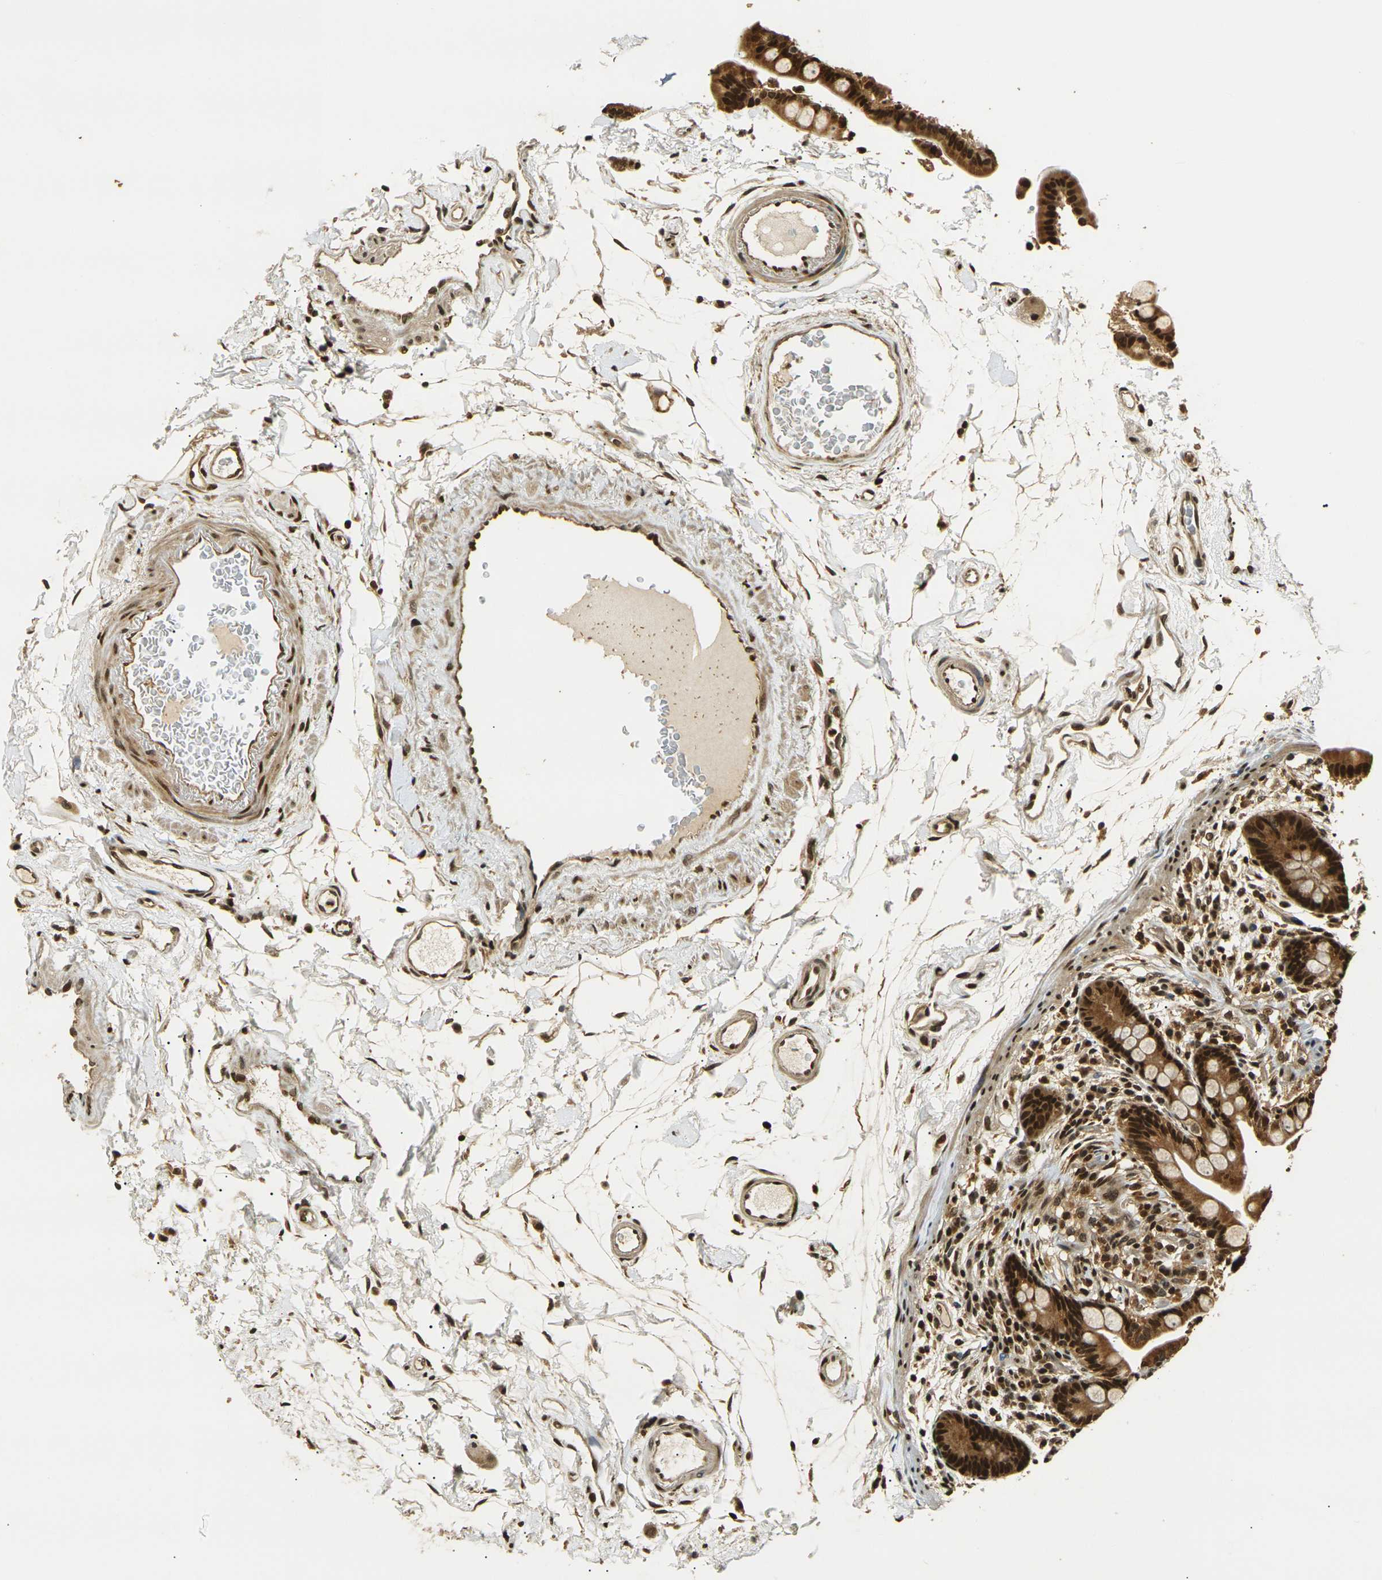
{"staining": {"intensity": "strong", "quantity": ">75%", "location": "cytoplasmic/membranous,nuclear"}, "tissue": "colon", "cell_type": "Endothelial cells", "image_type": "normal", "snomed": [{"axis": "morphology", "description": "Normal tissue, NOS"}, {"axis": "topography", "description": "Colon"}], "caption": "Strong cytoplasmic/membranous,nuclear staining is appreciated in approximately >75% of endothelial cells in benign colon. (DAB (3,3'-diaminobenzidine) = brown stain, brightfield microscopy at high magnification).", "gene": "ACTL6A", "patient": {"sex": "male", "age": 73}}